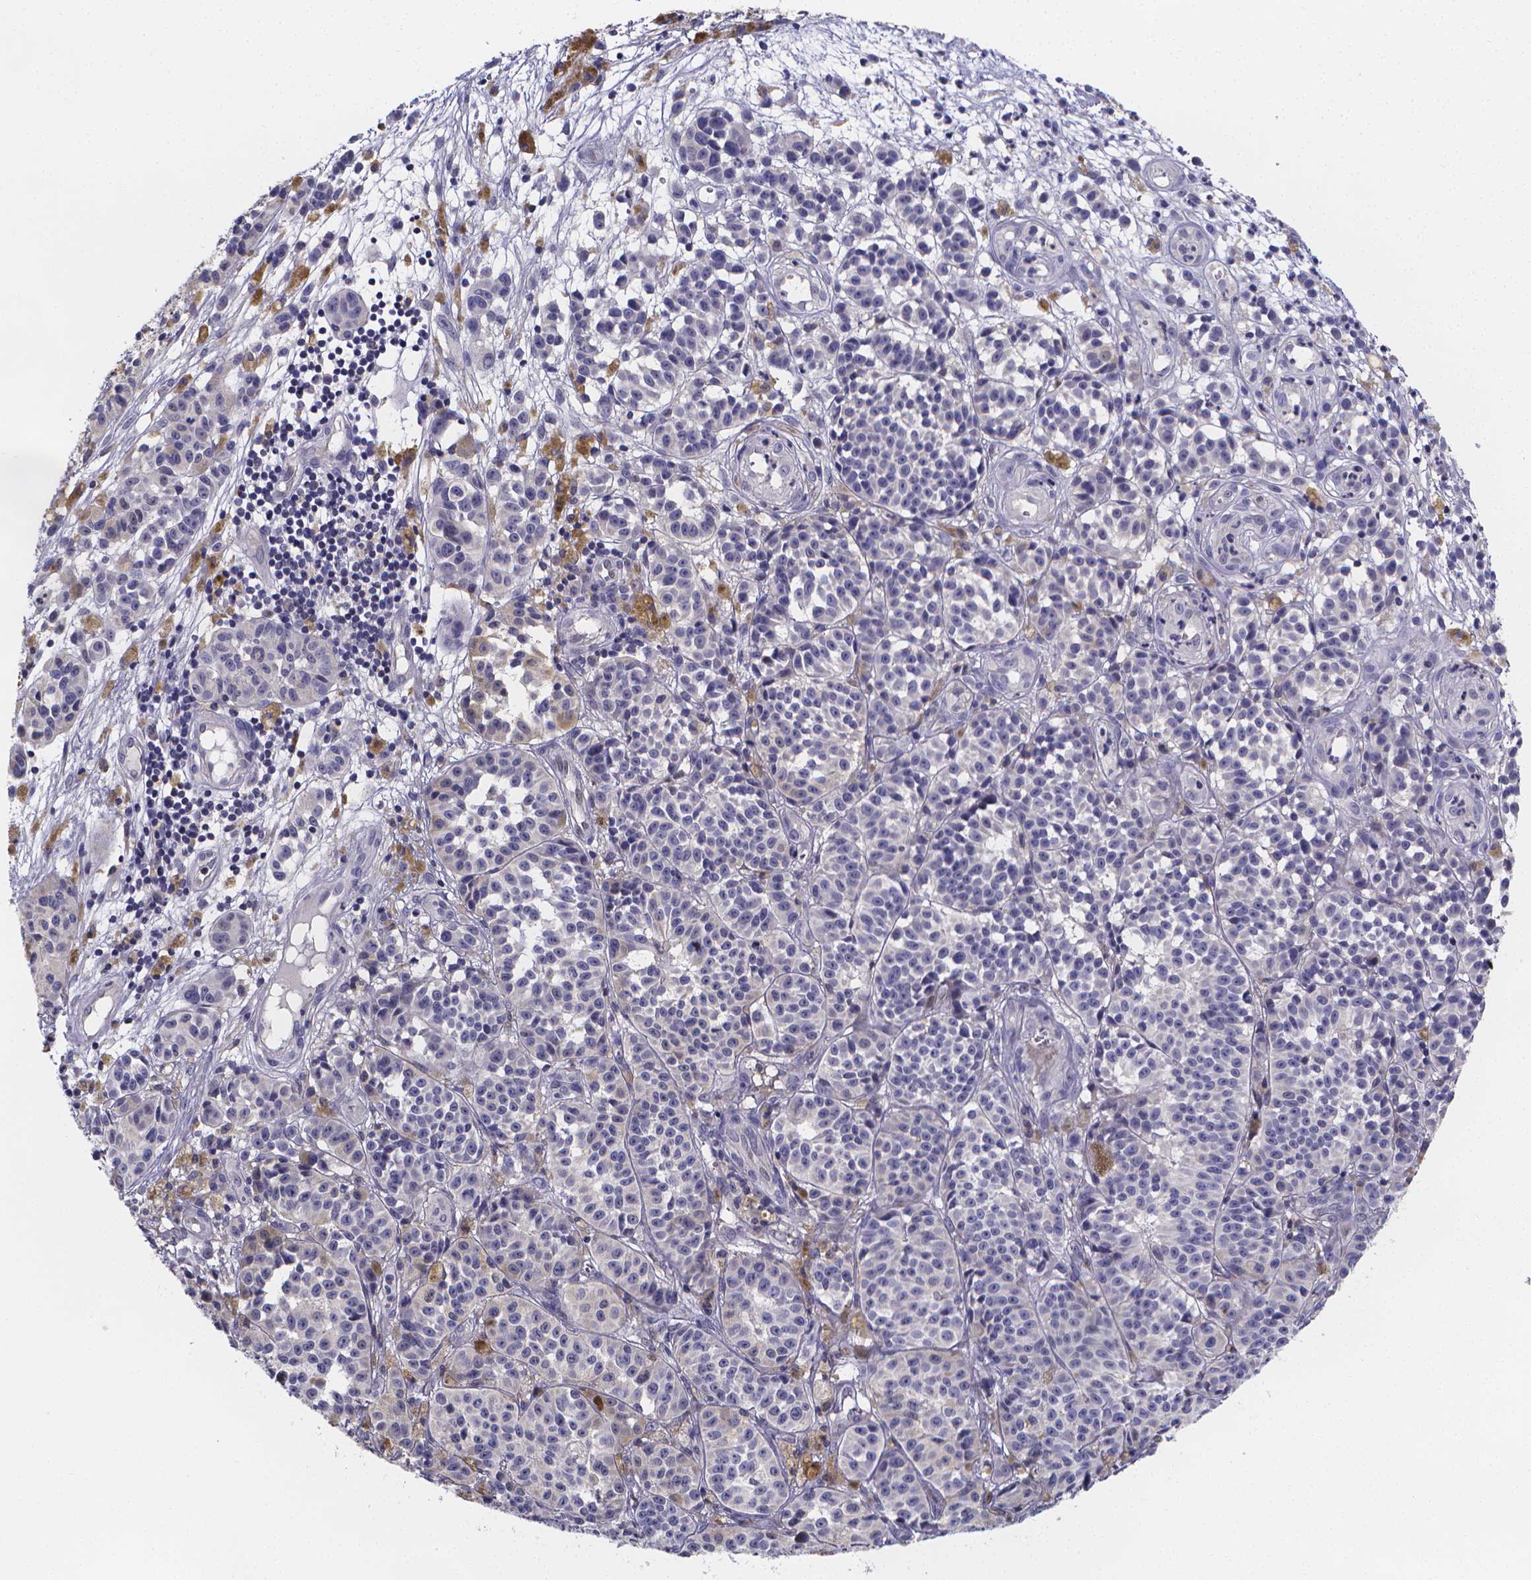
{"staining": {"intensity": "negative", "quantity": "none", "location": "none"}, "tissue": "melanoma", "cell_type": "Tumor cells", "image_type": "cancer", "snomed": [{"axis": "morphology", "description": "Malignant melanoma, NOS"}, {"axis": "topography", "description": "Skin"}], "caption": "This is an IHC micrograph of human malignant melanoma. There is no staining in tumor cells.", "gene": "PAH", "patient": {"sex": "female", "age": 58}}